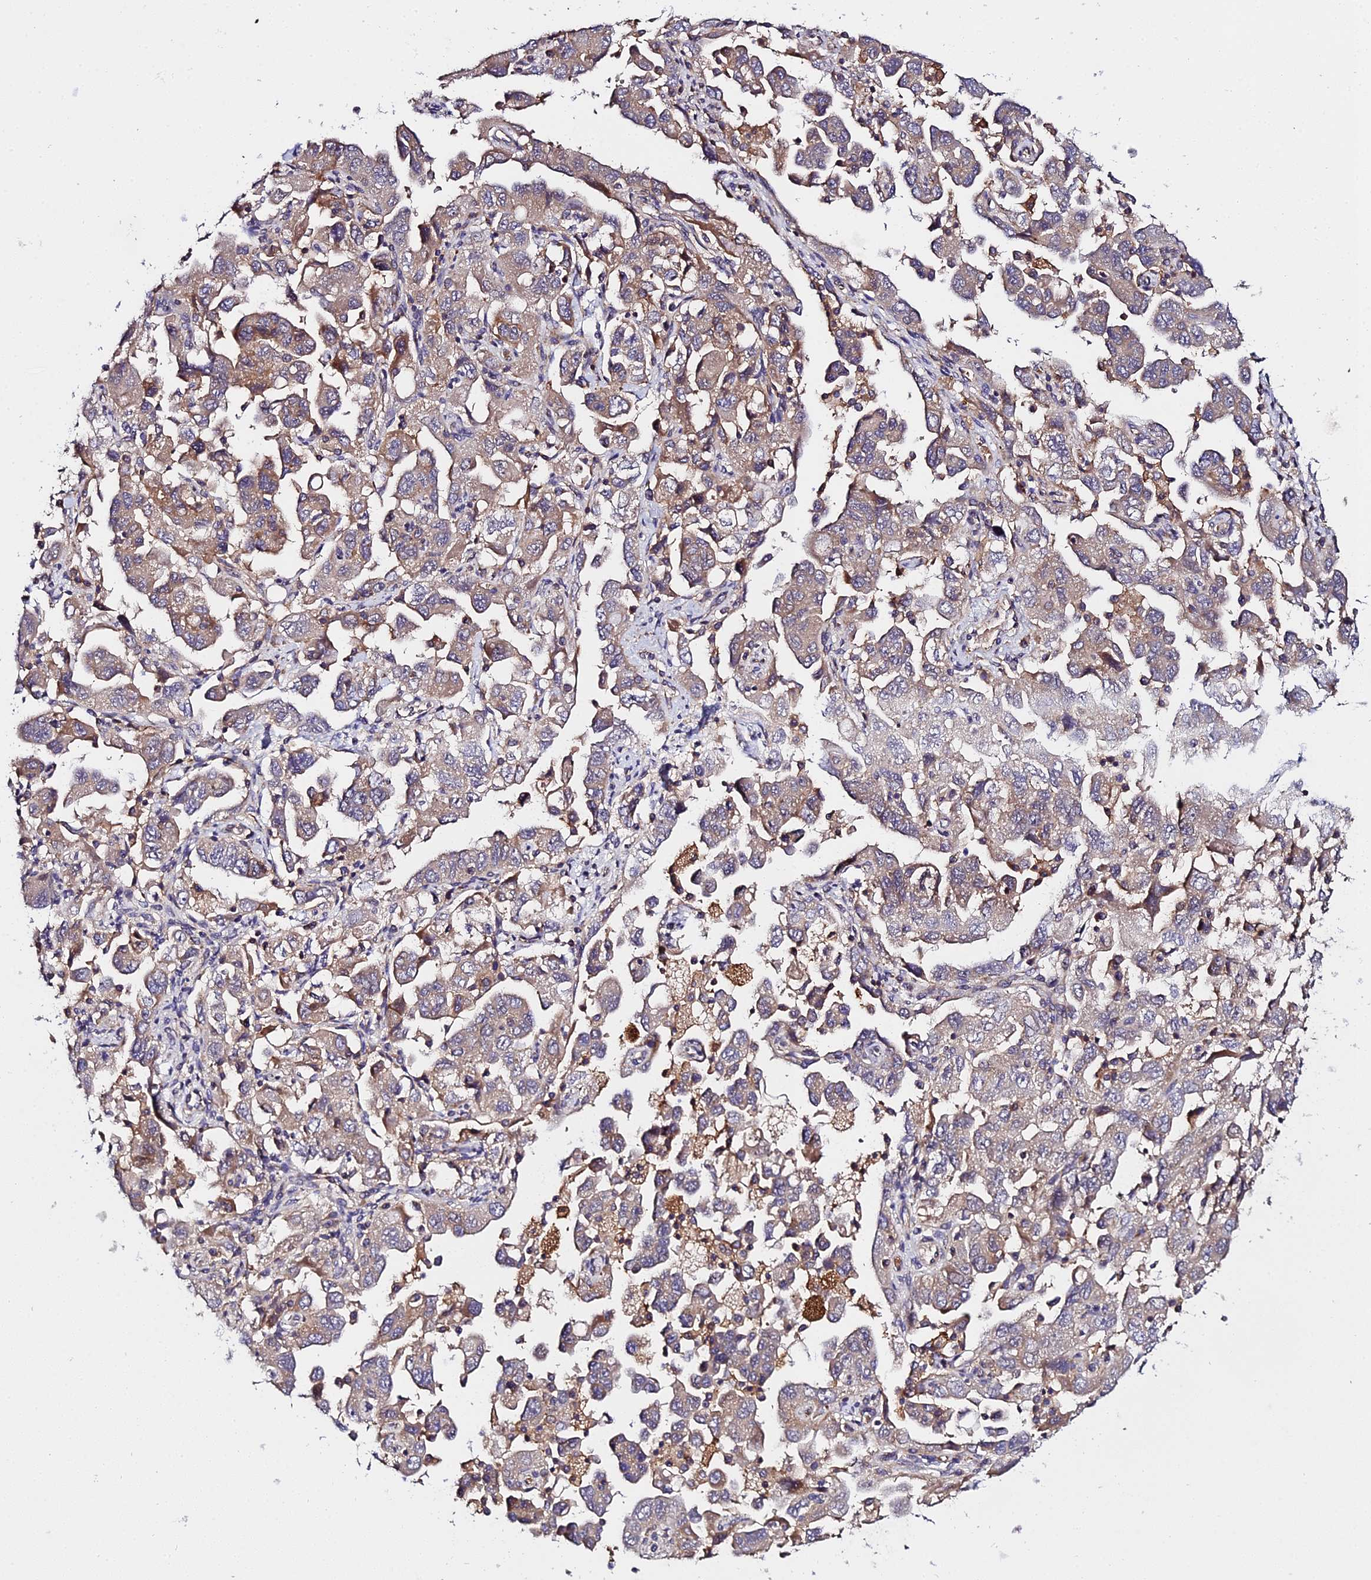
{"staining": {"intensity": "weak", "quantity": "25%-75%", "location": "cytoplasmic/membranous"}, "tissue": "ovarian cancer", "cell_type": "Tumor cells", "image_type": "cancer", "snomed": [{"axis": "morphology", "description": "Carcinoma, NOS"}, {"axis": "morphology", "description": "Cystadenocarcinoma, serous, NOS"}, {"axis": "topography", "description": "Ovary"}], "caption": "Tumor cells demonstrate low levels of weak cytoplasmic/membranous positivity in approximately 25%-75% of cells in ovarian carcinoma. (DAB (3,3'-diaminobenzidine) = brown stain, brightfield microscopy at high magnification).", "gene": "ZBED8", "patient": {"sex": "female", "age": 69}}